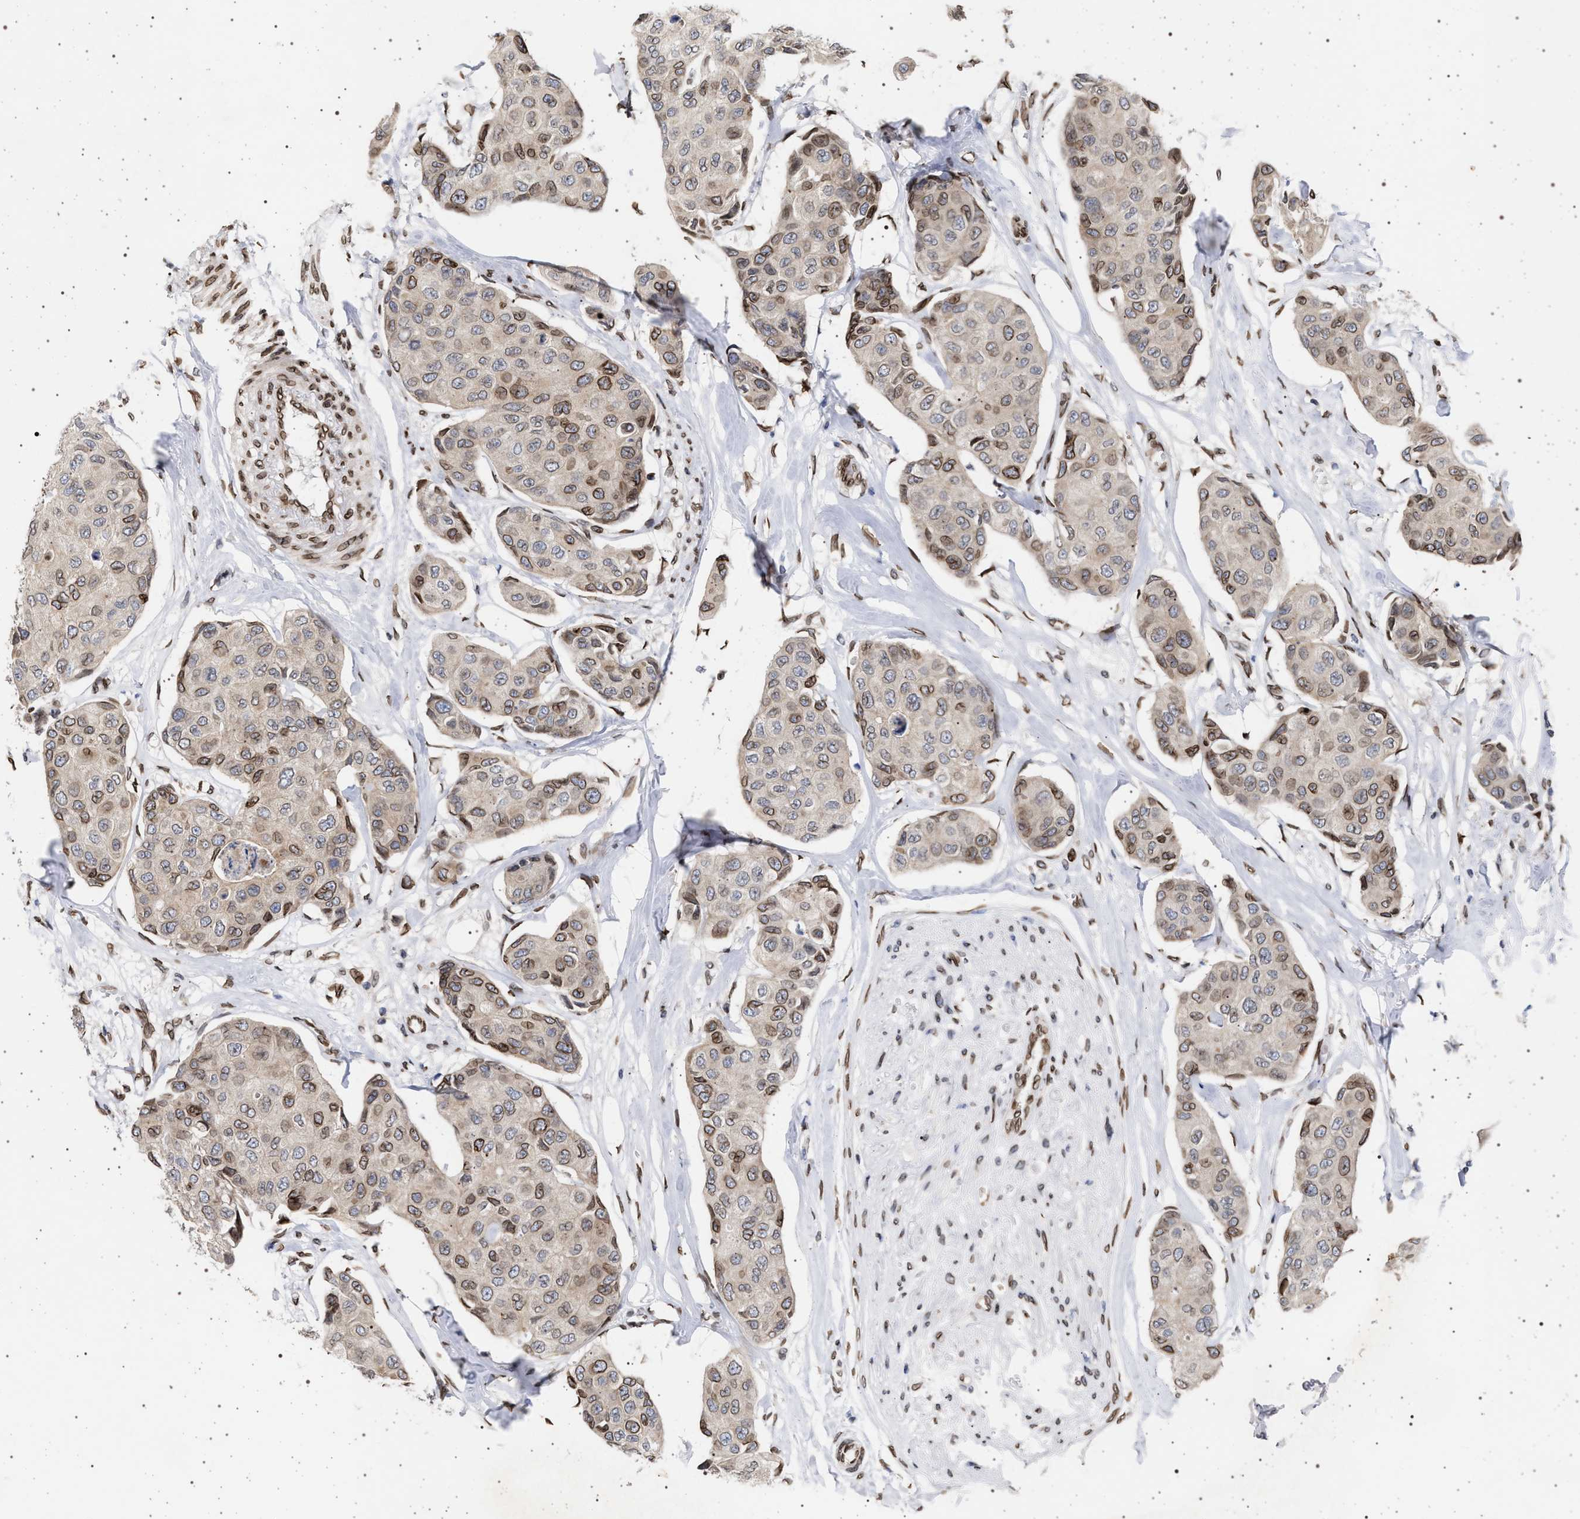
{"staining": {"intensity": "moderate", "quantity": "25%-75%", "location": "cytoplasmic/membranous,nuclear"}, "tissue": "breast cancer", "cell_type": "Tumor cells", "image_type": "cancer", "snomed": [{"axis": "morphology", "description": "Duct carcinoma"}, {"axis": "topography", "description": "Breast"}], "caption": "Moderate cytoplasmic/membranous and nuclear protein positivity is present in approximately 25%-75% of tumor cells in invasive ductal carcinoma (breast).", "gene": "ING2", "patient": {"sex": "female", "age": 80}}